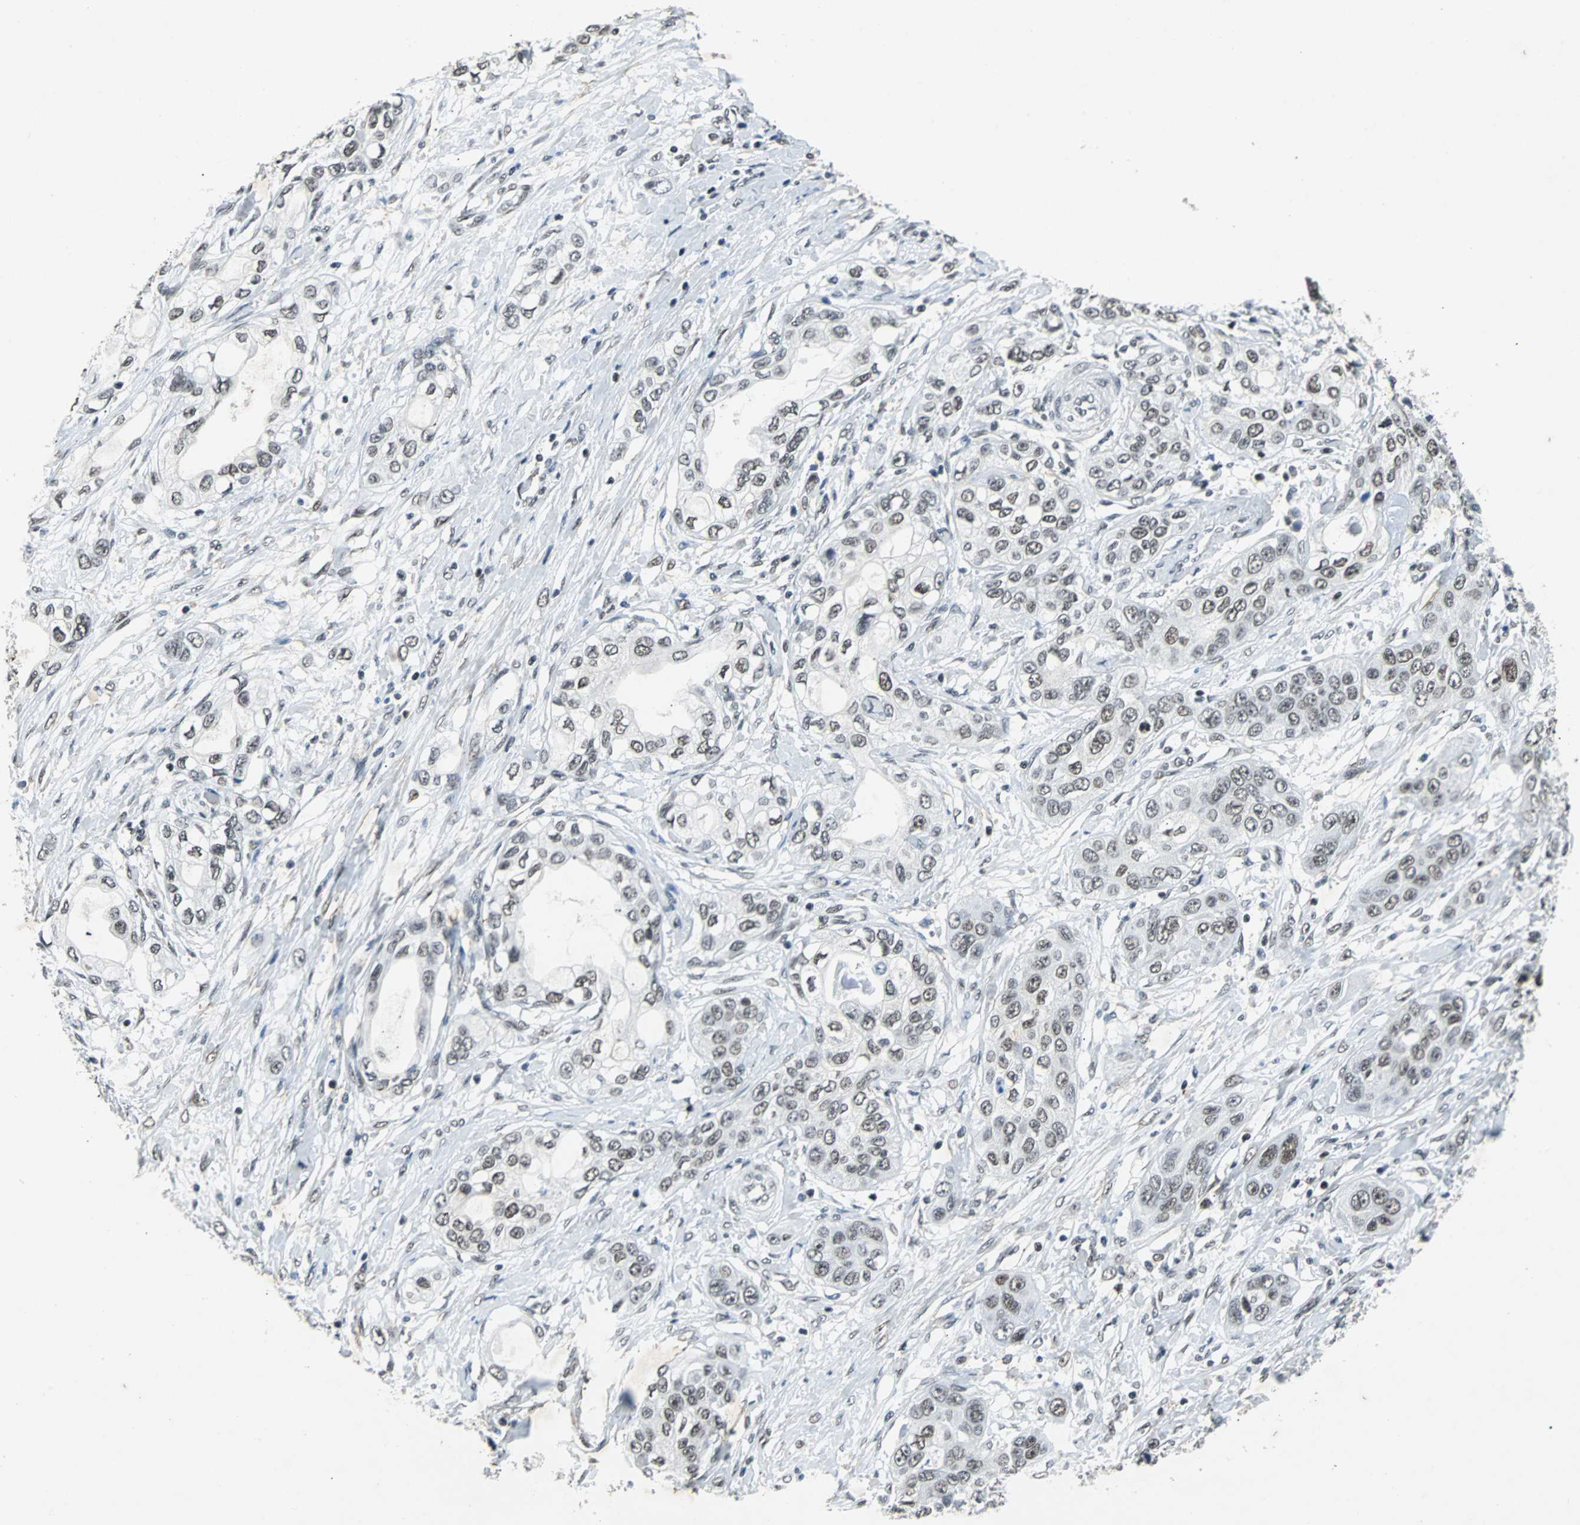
{"staining": {"intensity": "moderate", "quantity": ">75%", "location": "nuclear"}, "tissue": "pancreatic cancer", "cell_type": "Tumor cells", "image_type": "cancer", "snomed": [{"axis": "morphology", "description": "Adenocarcinoma, NOS"}, {"axis": "topography", "description": "Pancreas"}], "caption": "Immunohistochemistry (IHC) photomicrograph of neoplastic tissue: human pancreatic cancer stained using IHC reveals medium levels of moderate protein expression localized specifically in the nuclear of tumor cells, appearing as a nuclear brown color.", "gene": "GATAD2A", "patient": {"sex": "female", "age": 70}}